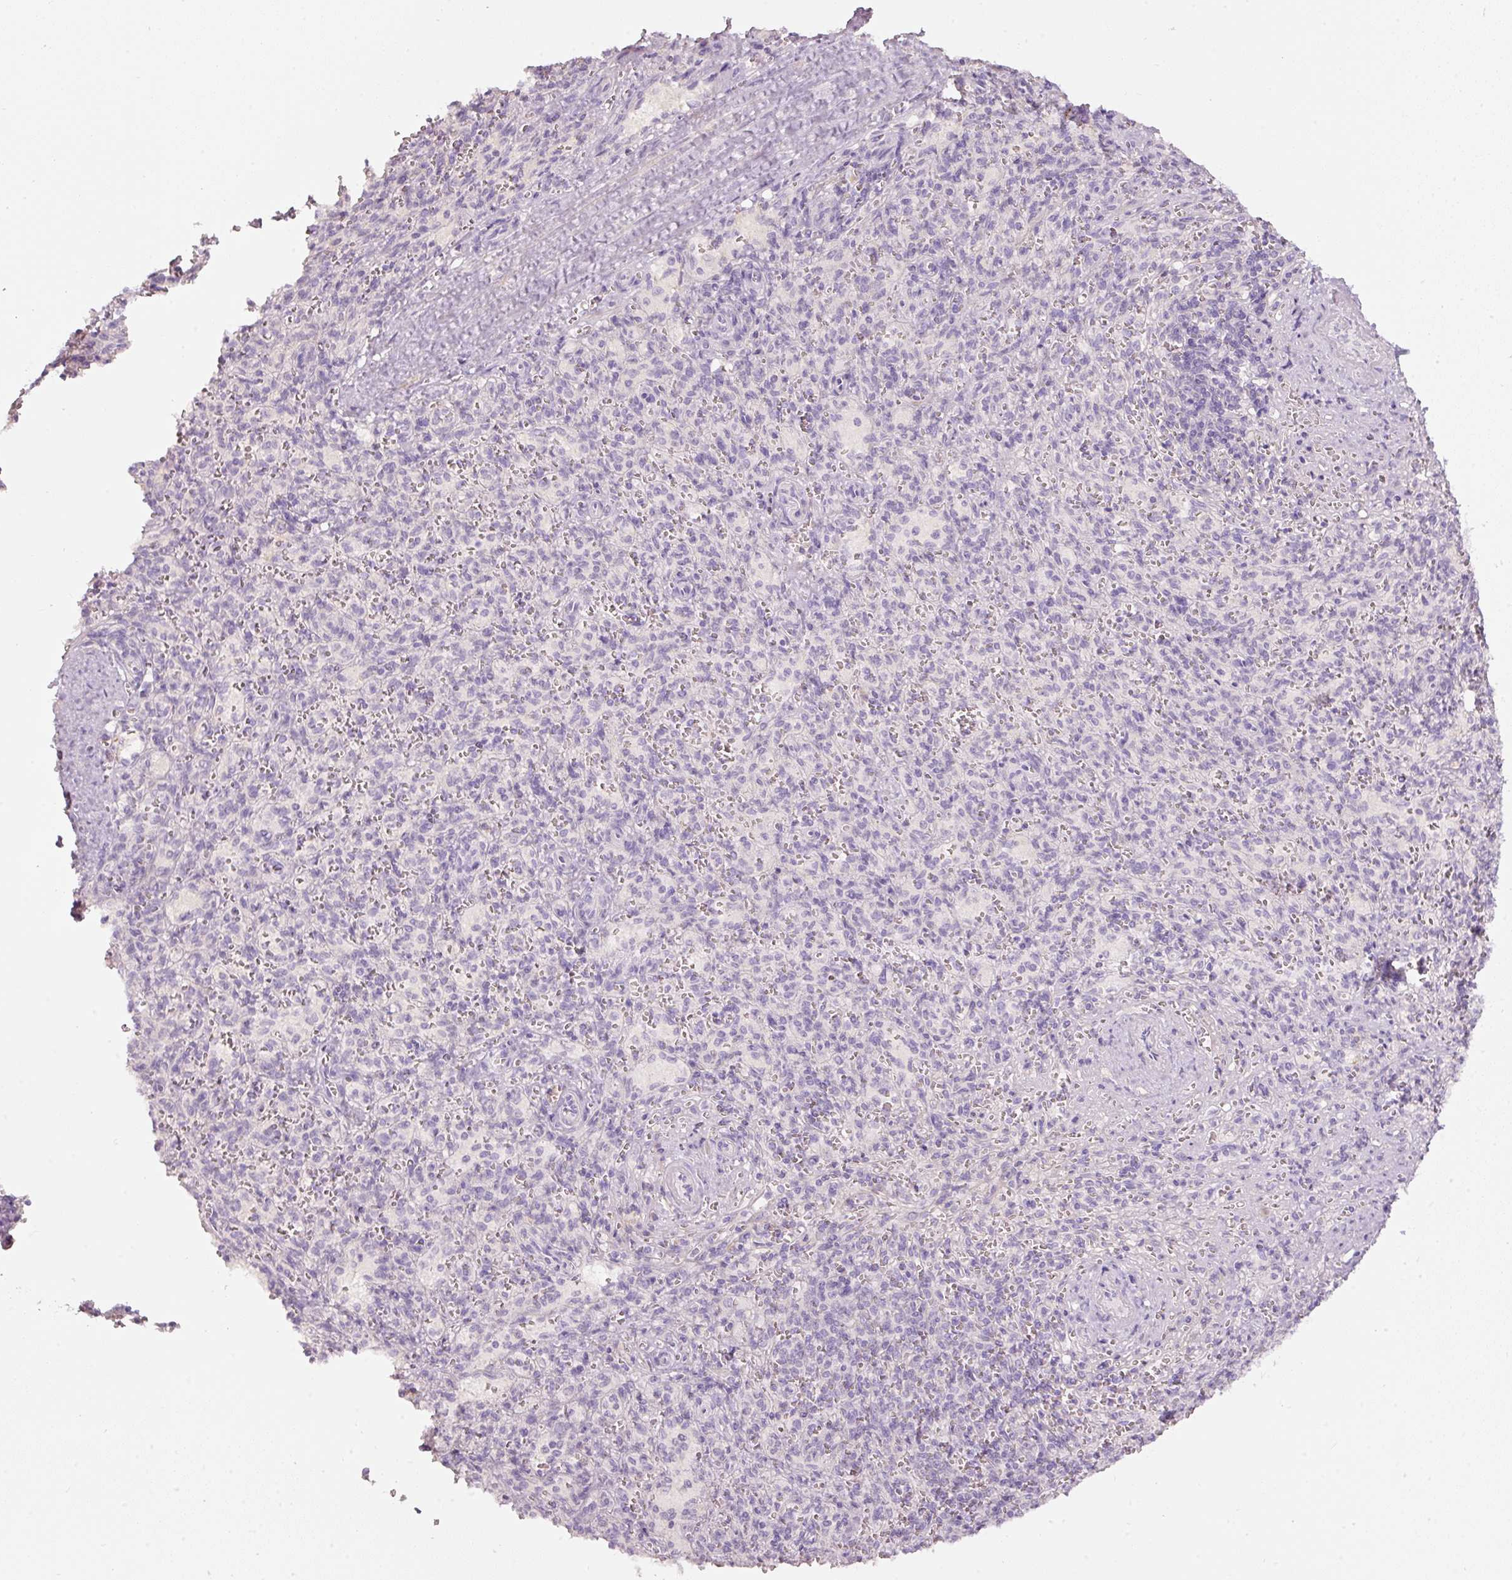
{"staining": {"intensity": "negative", "quantity": "none", "location": "none"}, "tissue": "spleen", "cell_type": "Cells in red pulp", "image_type": "normal", "snomed": [{"axis": "morphology", "description": "Normal tissue, NOS"}, {"axis": "topography", "description": "Spleen"}], "caption": "DAB (3,3'-diaminobenzidine) immunohistochemical staining of benign human spleen reveals no significant positivity in cells in red pulp.", "gene": "PDXDC1", "patient": {"sex": "female", "age": 26}}